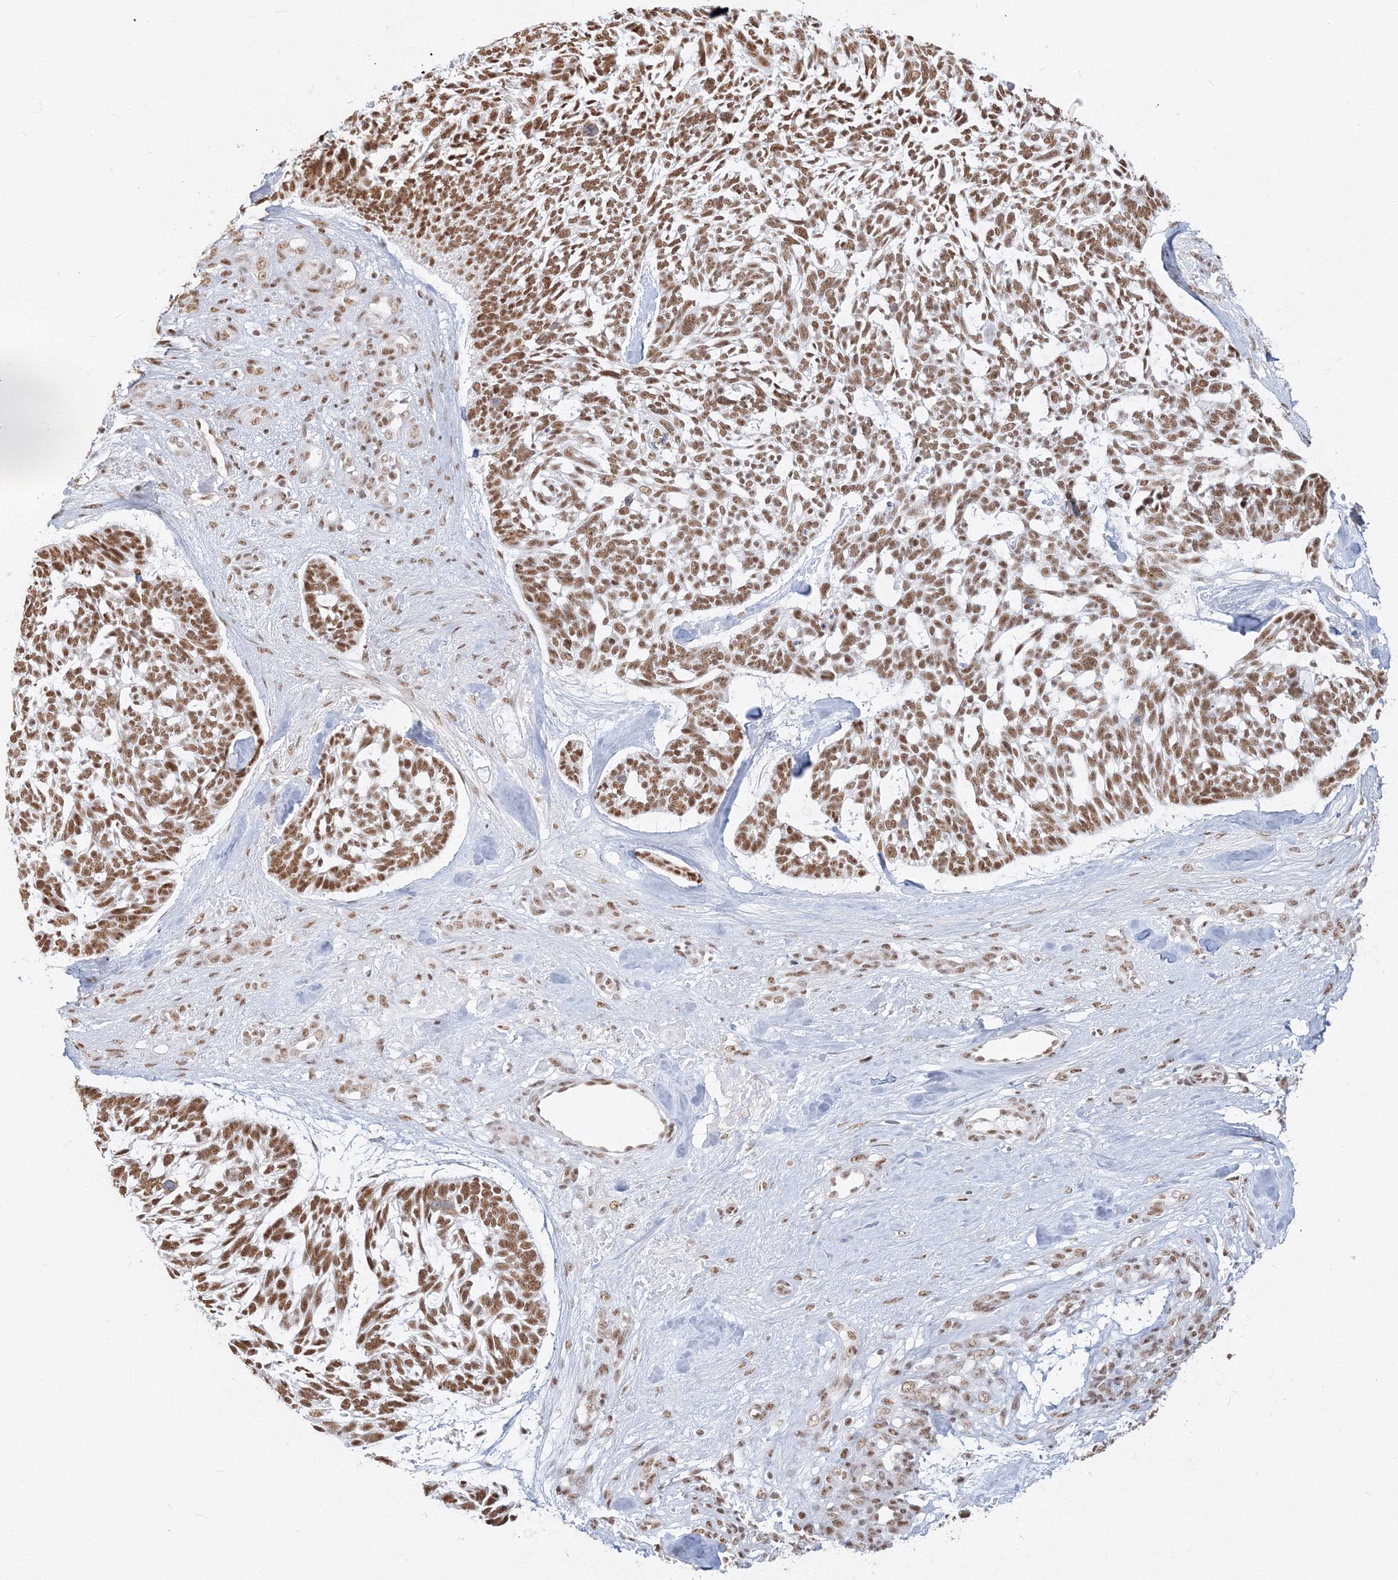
{"staining": {"intensity": "moderate", "quantity": ">75%", "location": "nuclear"}, "tissue": "skin cancer", "cell_type": "Tumor cells", "image_type": "cancer", "snomed": [{"axis": "morphology", "description": "Basal cell carcinoma"}, {"axis": "topography", "description": "Skin"}], "caption": "Immunohistochemical staining of skin cancer (basal cell carcinoma) shows medium levels of moderate nuclear protein expression in about >75% of tumor cells.", "gene": "PPP4R2", "patient": {"sex": "male", "age": 88}}